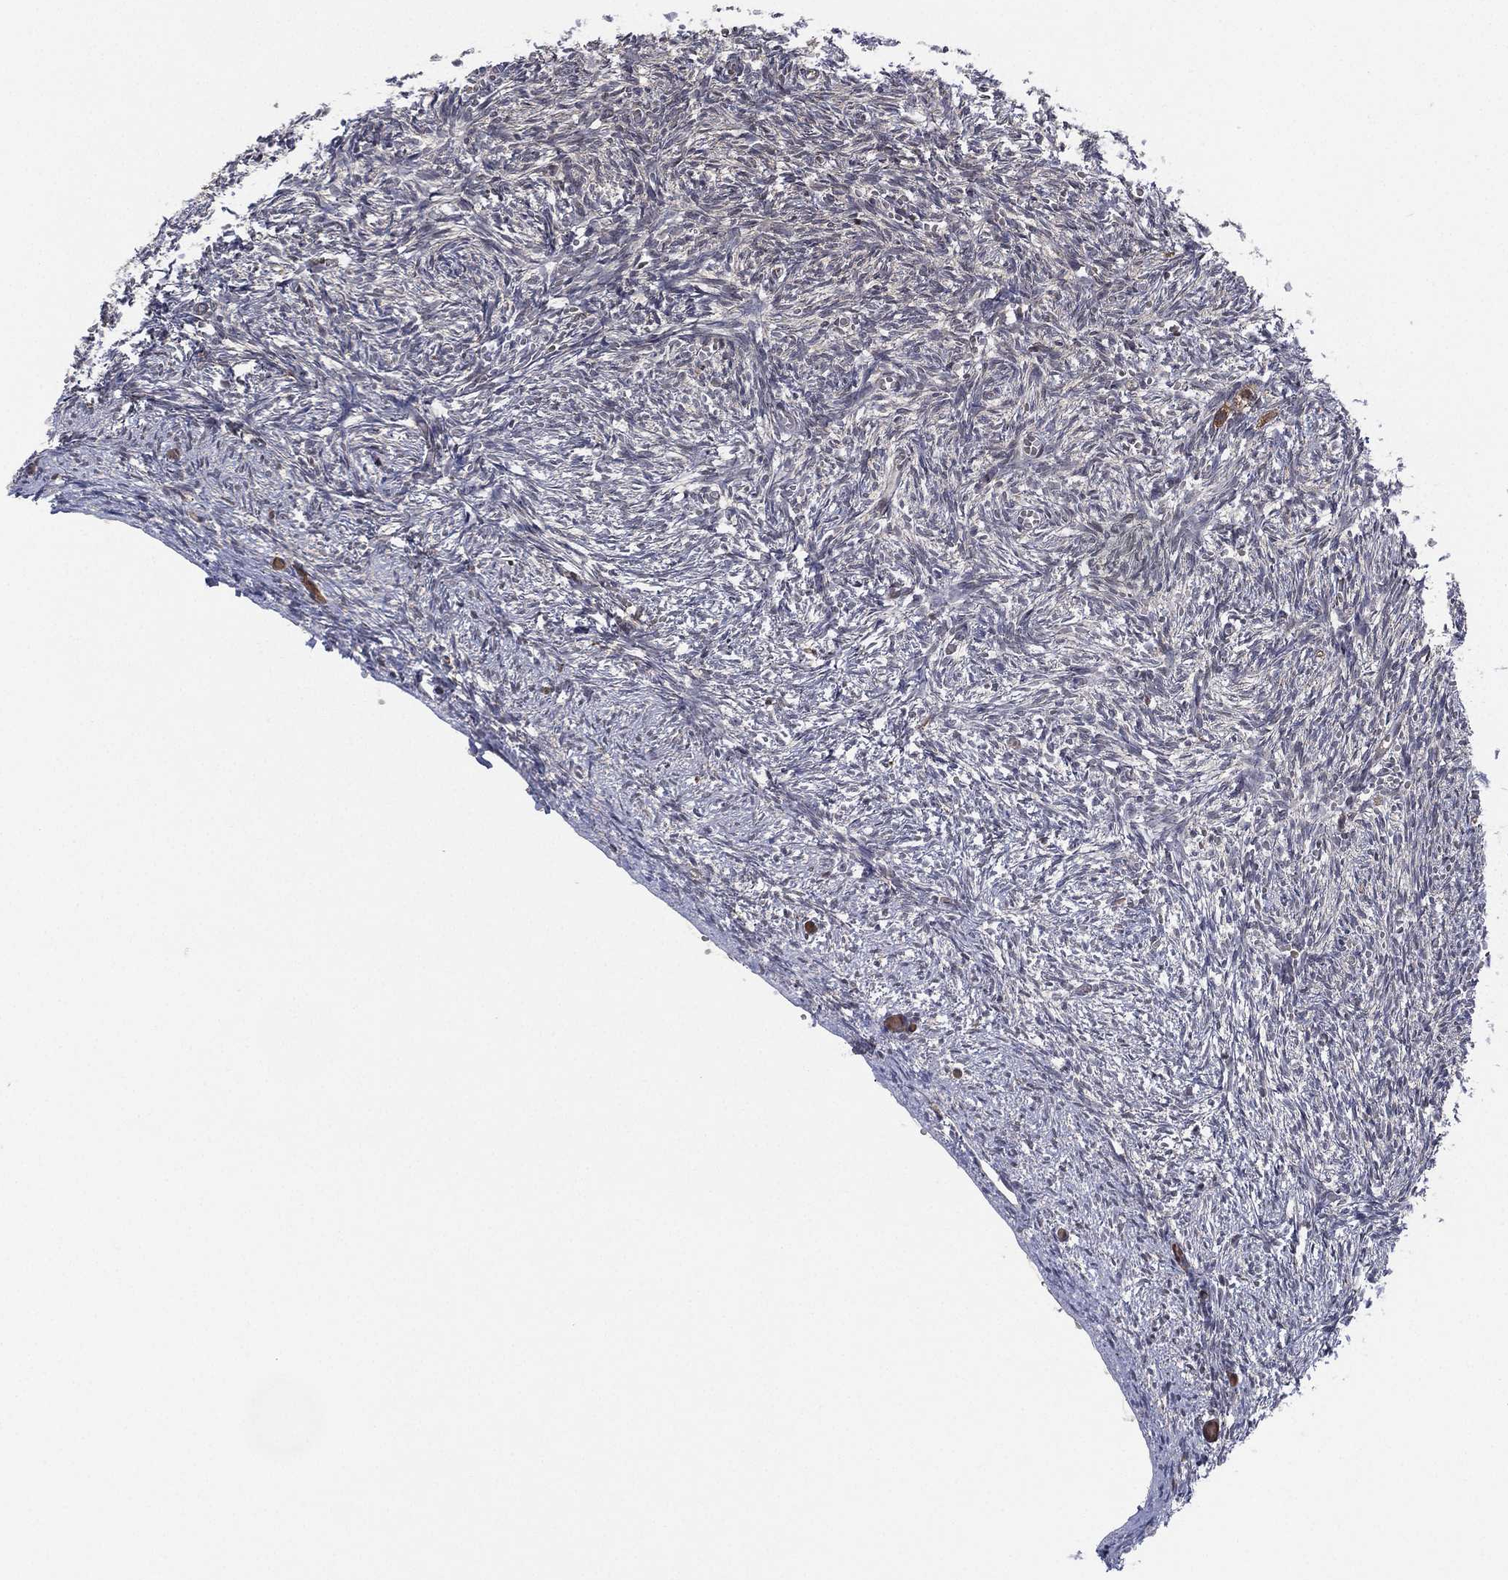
{"staining": {"intensity": "negative", "quantity": "none", "location": "none"}, "tissue": "ovary", "cell_type": "Ovarian stroma cells", "image_type": "normal", "snomed": [{"axis": "morphology", "description": "Normal tissue, NOS"}, {"axis": "topography", "description": "Ovary"}], "caption": "Immunohistochemistry (IHC) image of normal ovary stained for a protein (brown), which demonstrates no staining in ovarian stroma cells. (DAB immunohistochemistry (IHC), high magnification).", "gene": "PSMG4", "patient": {"sex": "female", "age": 43}}